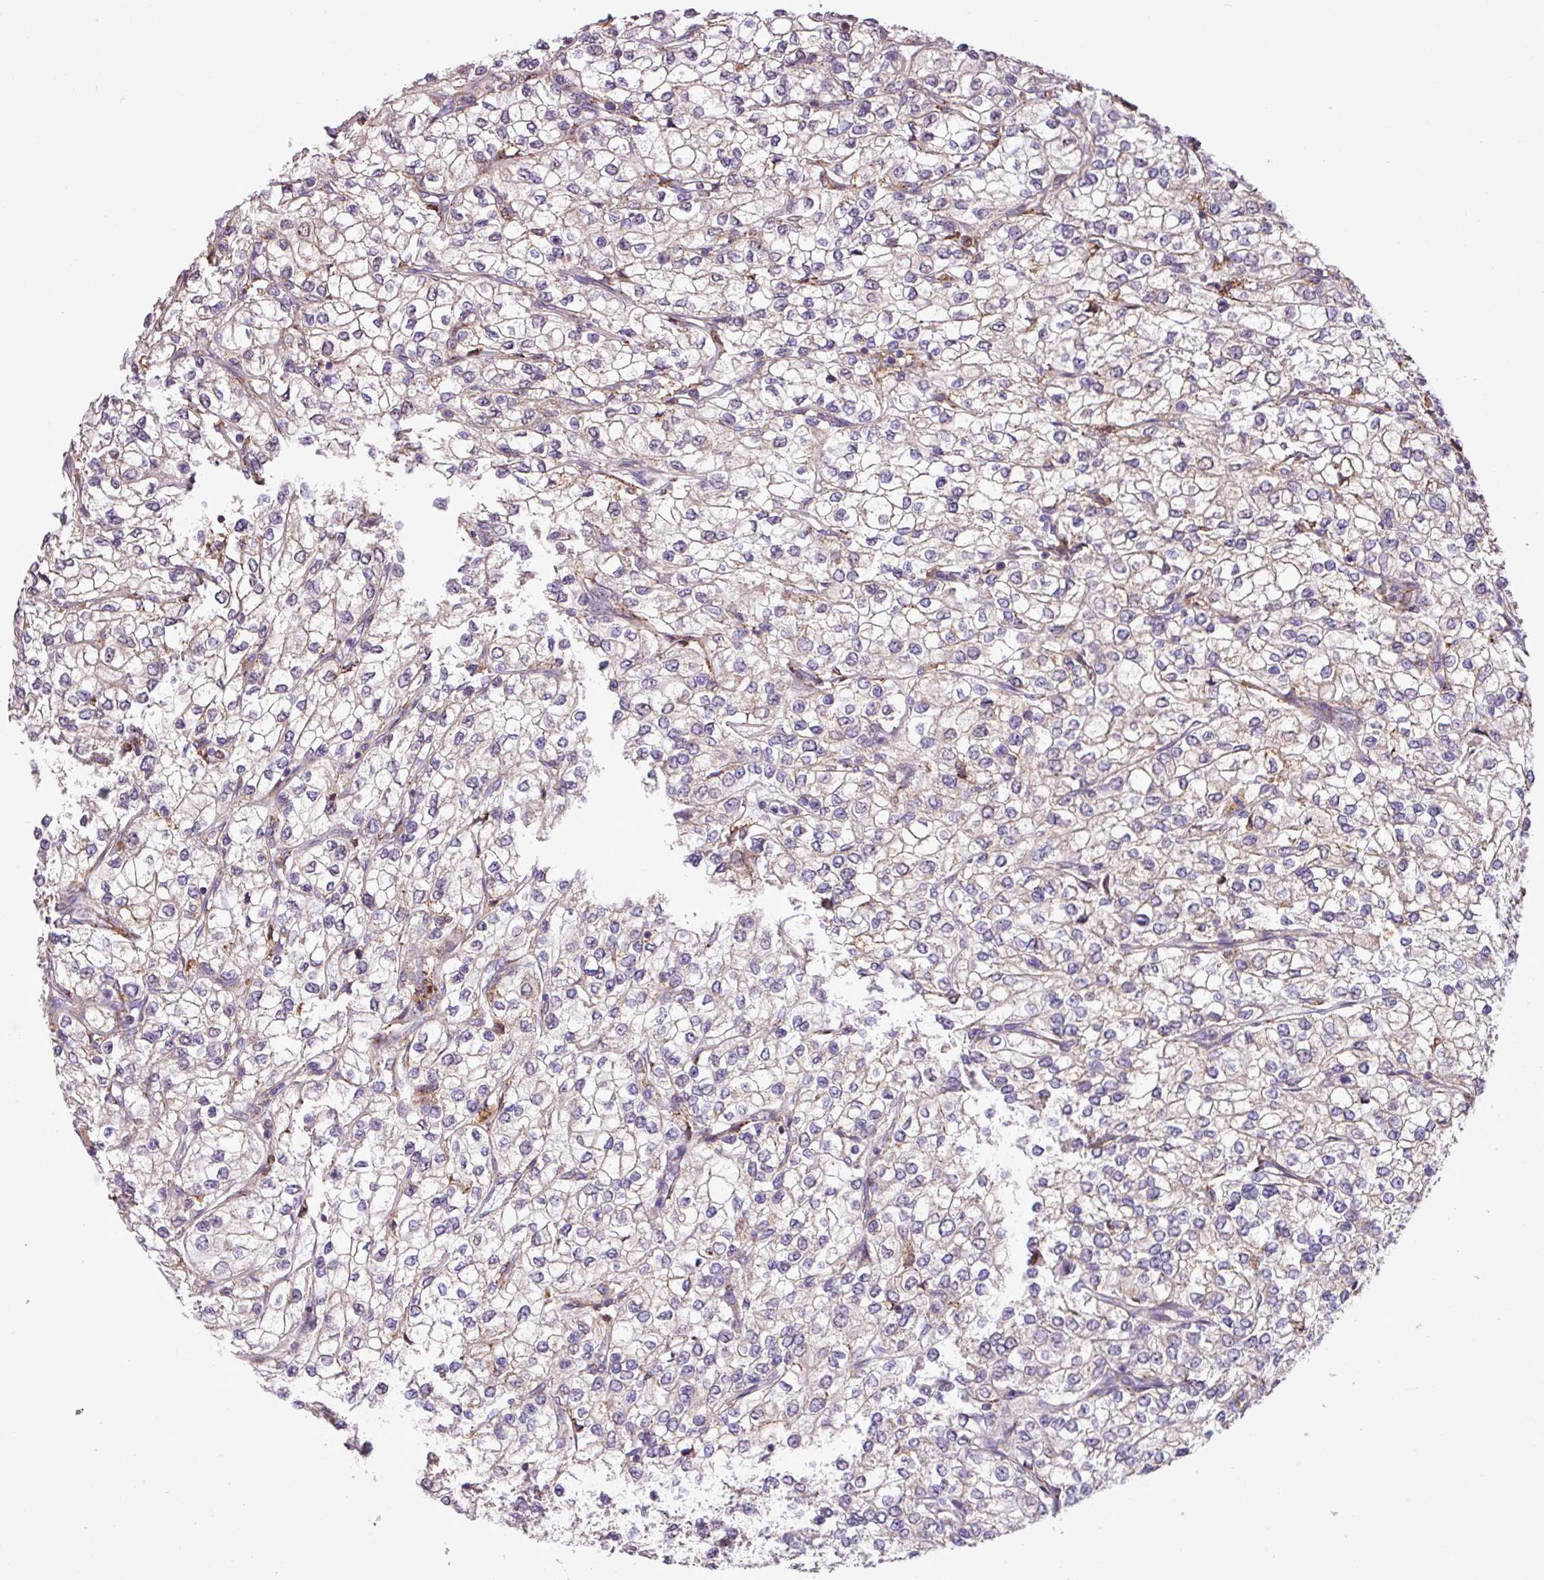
{"staining": {"intensity": "weak", "quantity": "25%-75%", "location": "cytoplasmic/membranous"}, "tissue": "renal cancer", "cell_type": "Tumor cells", "image_type": "cancer", "snomed": [{"axis": "morphology", "description": "Adenocarcinoma, NOS"}, {"axis": "topography", "description": "Kidney"}], "caption": "Immunohistochemistry (IHC) of renal cancer (adenocarcinoma) reveals low levels of weak cytoplasmic/membranous staining in approximately 25%-75% of tumor cells. (DAB (3,3'-diaminobenzidine) = brown stain, brightfield microscopy at high magnification).", "gene": "RPP25L", "patient": {"sex": "male", "age": 80}}